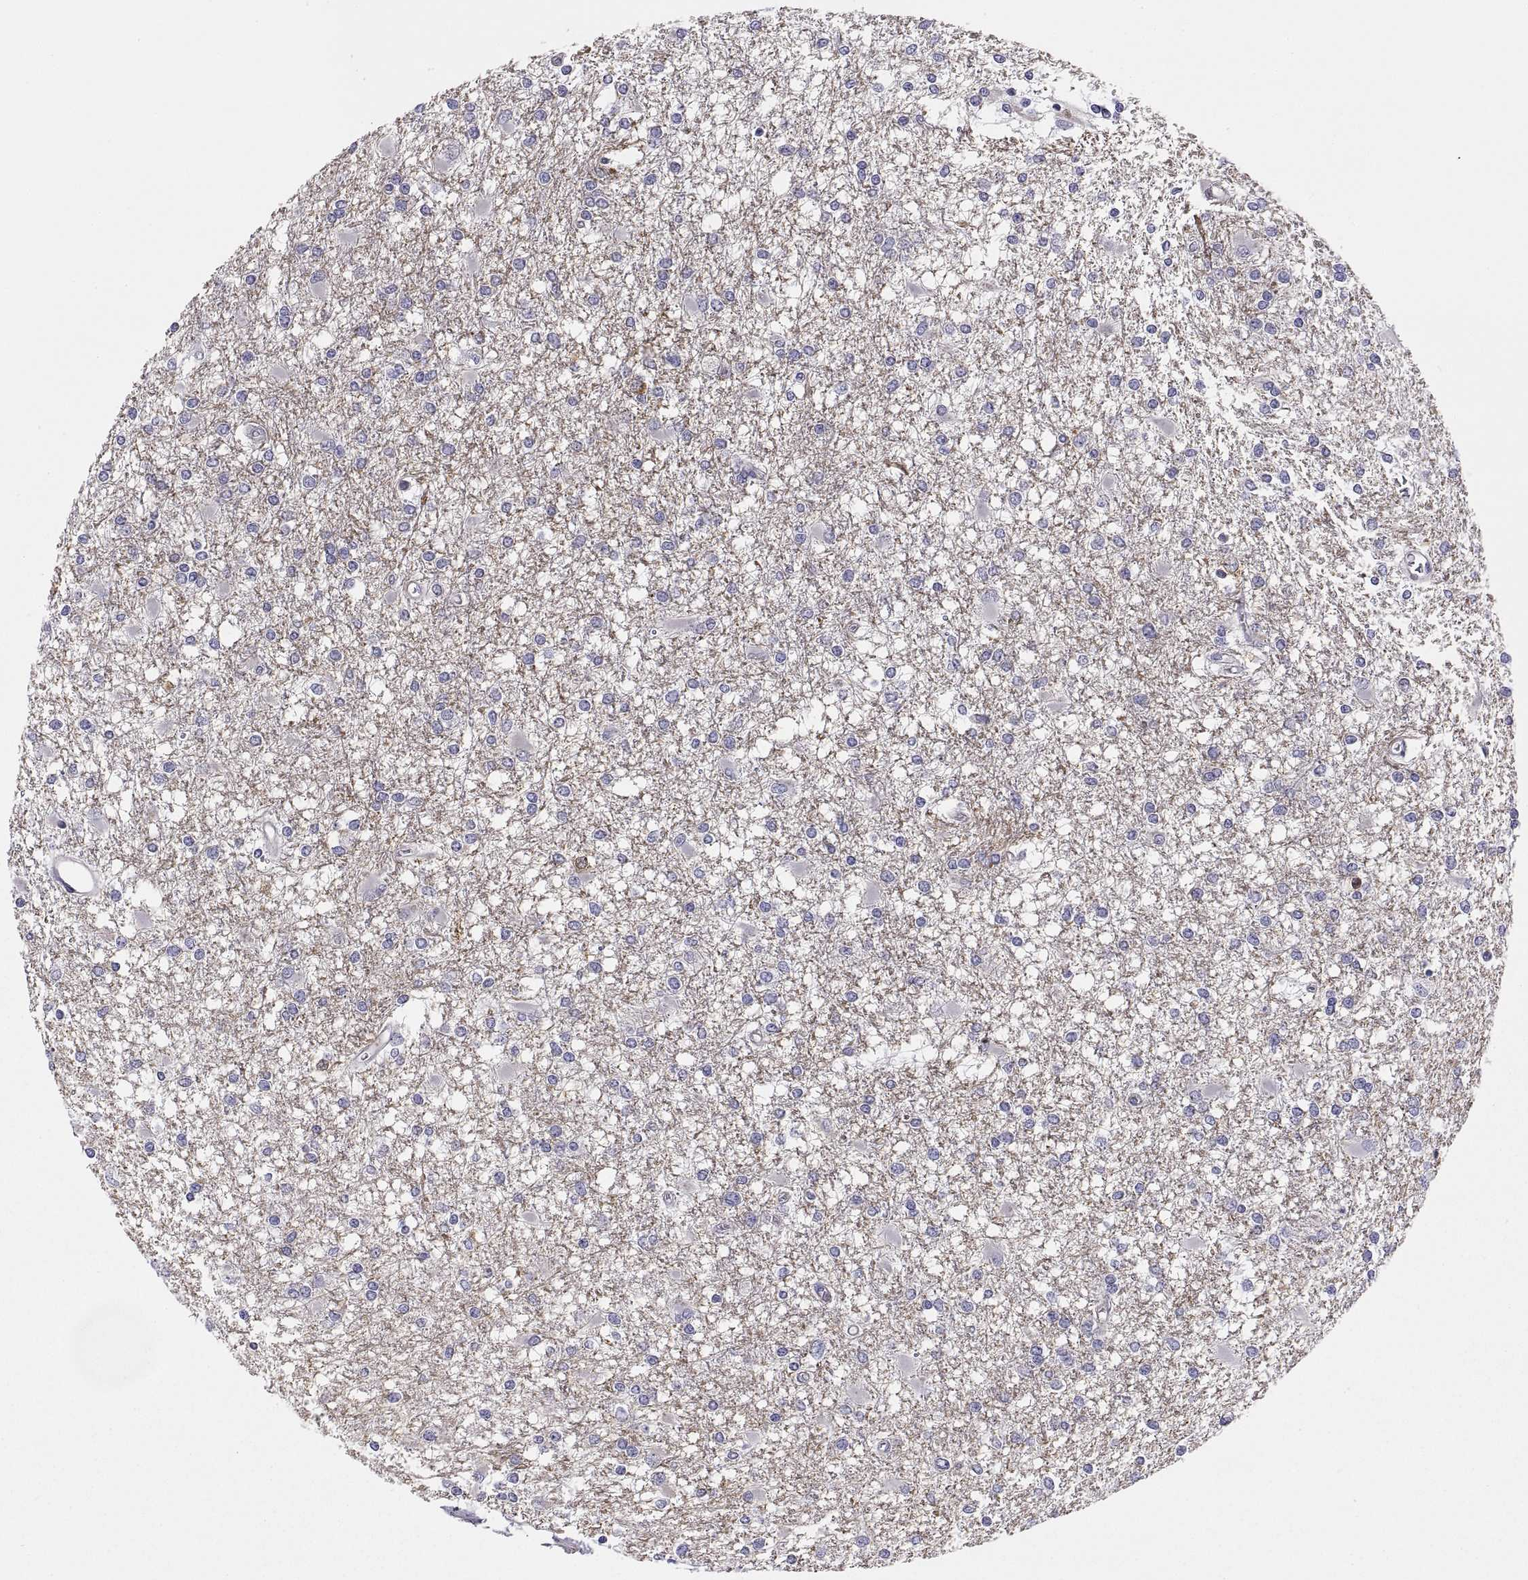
{"staining": {"intensity": "negative", "quantity": "none", "location": "none"}, "tissue": "glioma", "cell_type": "Tumor cells", "image_type": "cancer", "snomed": [{"axis": "morphology", "description": "Glioma, malignant, High grade"}, {"axis": "topography", "description": "Cerebral cortex"}], "caption": "The immunohistochemistry (IHC) image has no significant expression in tumor cells of high-grade glioma (malignant) tissue. The staining was performed using DAB to visualize the protein expression in brown, while the nuclei were stained in blue with hematoxylin (Magnification: 20x).", "gene": "STRC", "patient": {"sex": "male", "age": 79}}